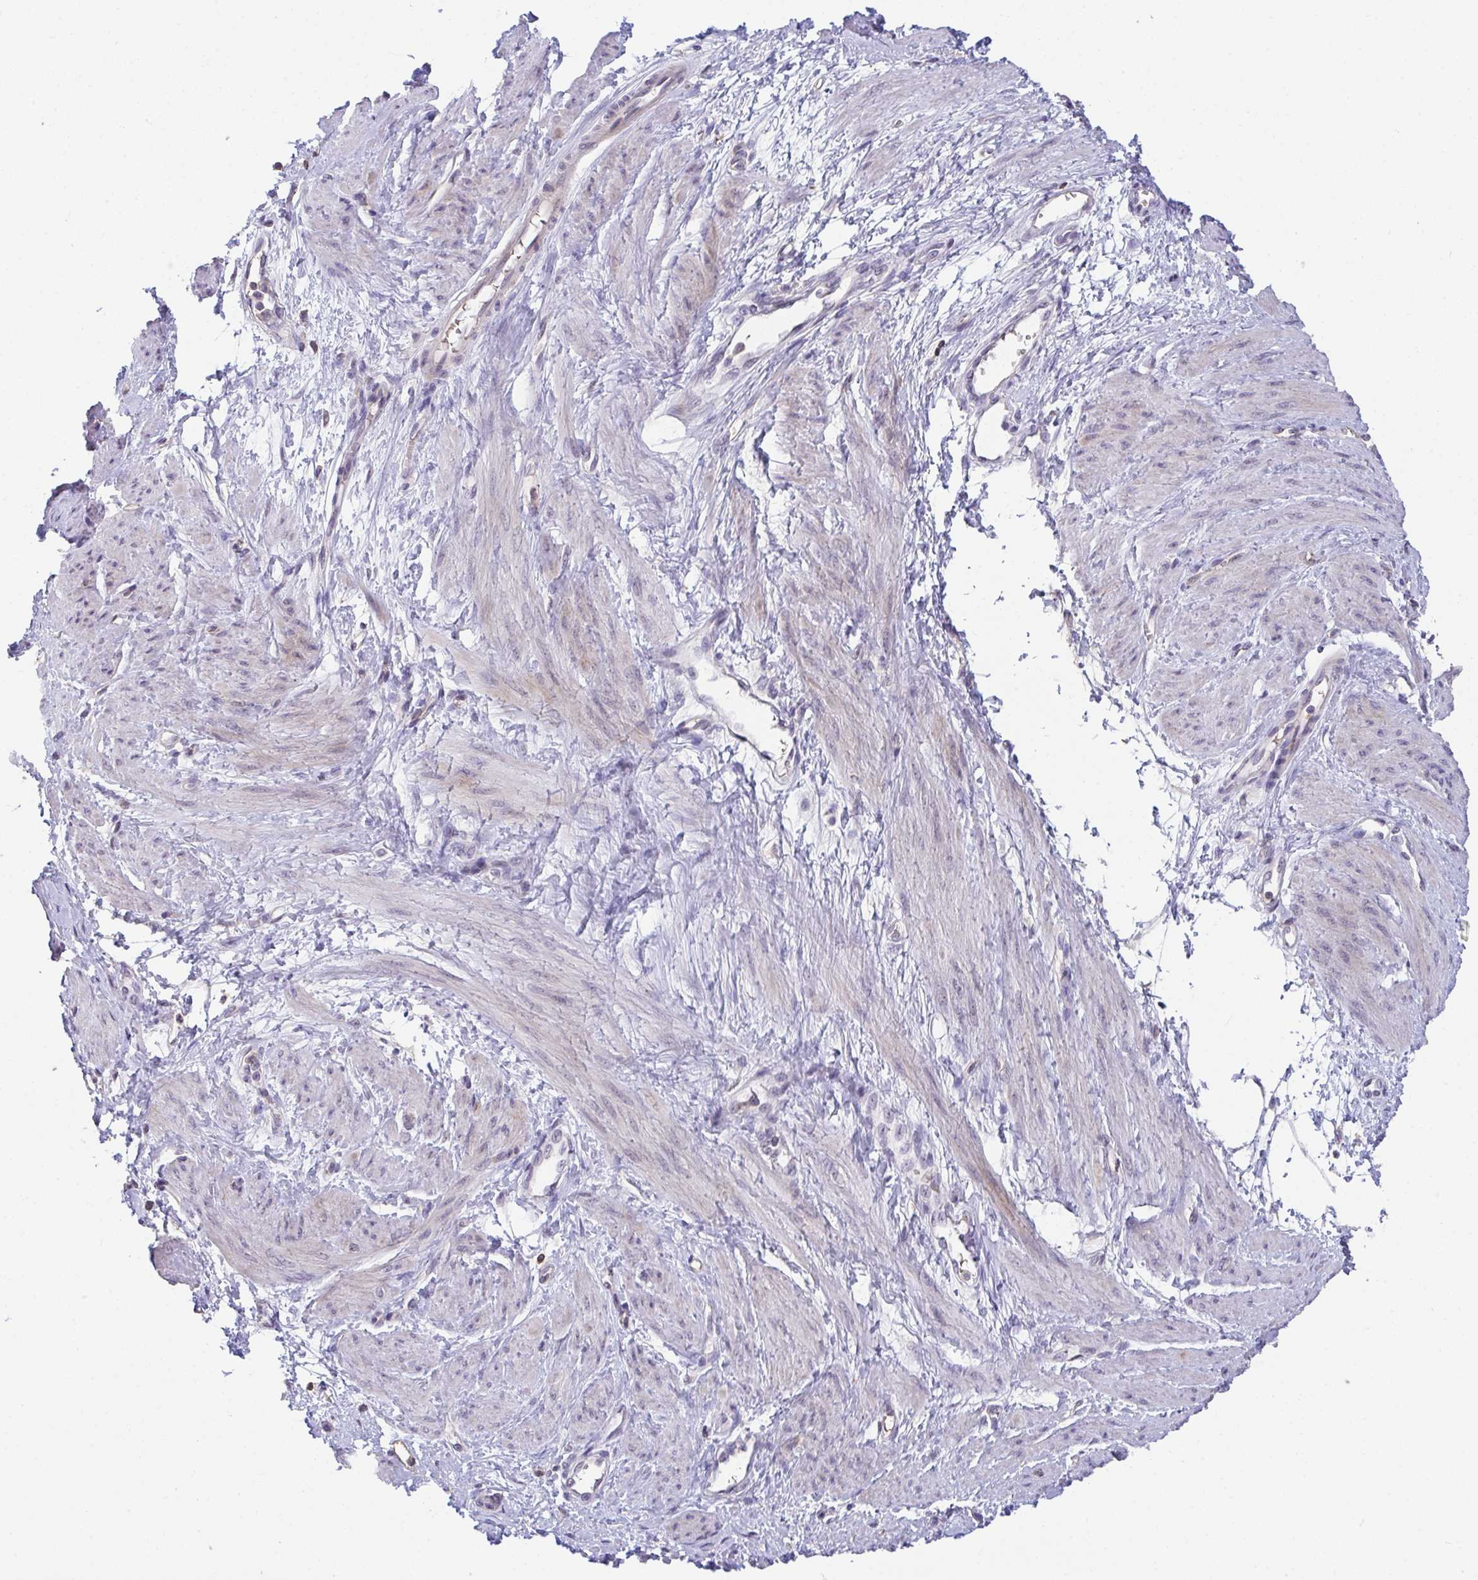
{"staining": {"intensity": "weak", "quantity": "<25%", "location": "cytoplasmic/membranous"}, "tissue": "smooth muscle", "cell_type": "Smooth muscle cells", "image_type": "normal", "snomed": [{"axis": "morphology", "description": "Normal tissue, NOS"}, {"axis": "topography", "description": "Smooth muscle"}, {"axis": "topography", "description": "Uterus"}], "caption": "Immunohistochemistry (IHC) of normal human smooth muscle reveals no positivity in smooth muscle cells.", "gene": "SENP3", "patient": {"sex": "female", "age": 39}}